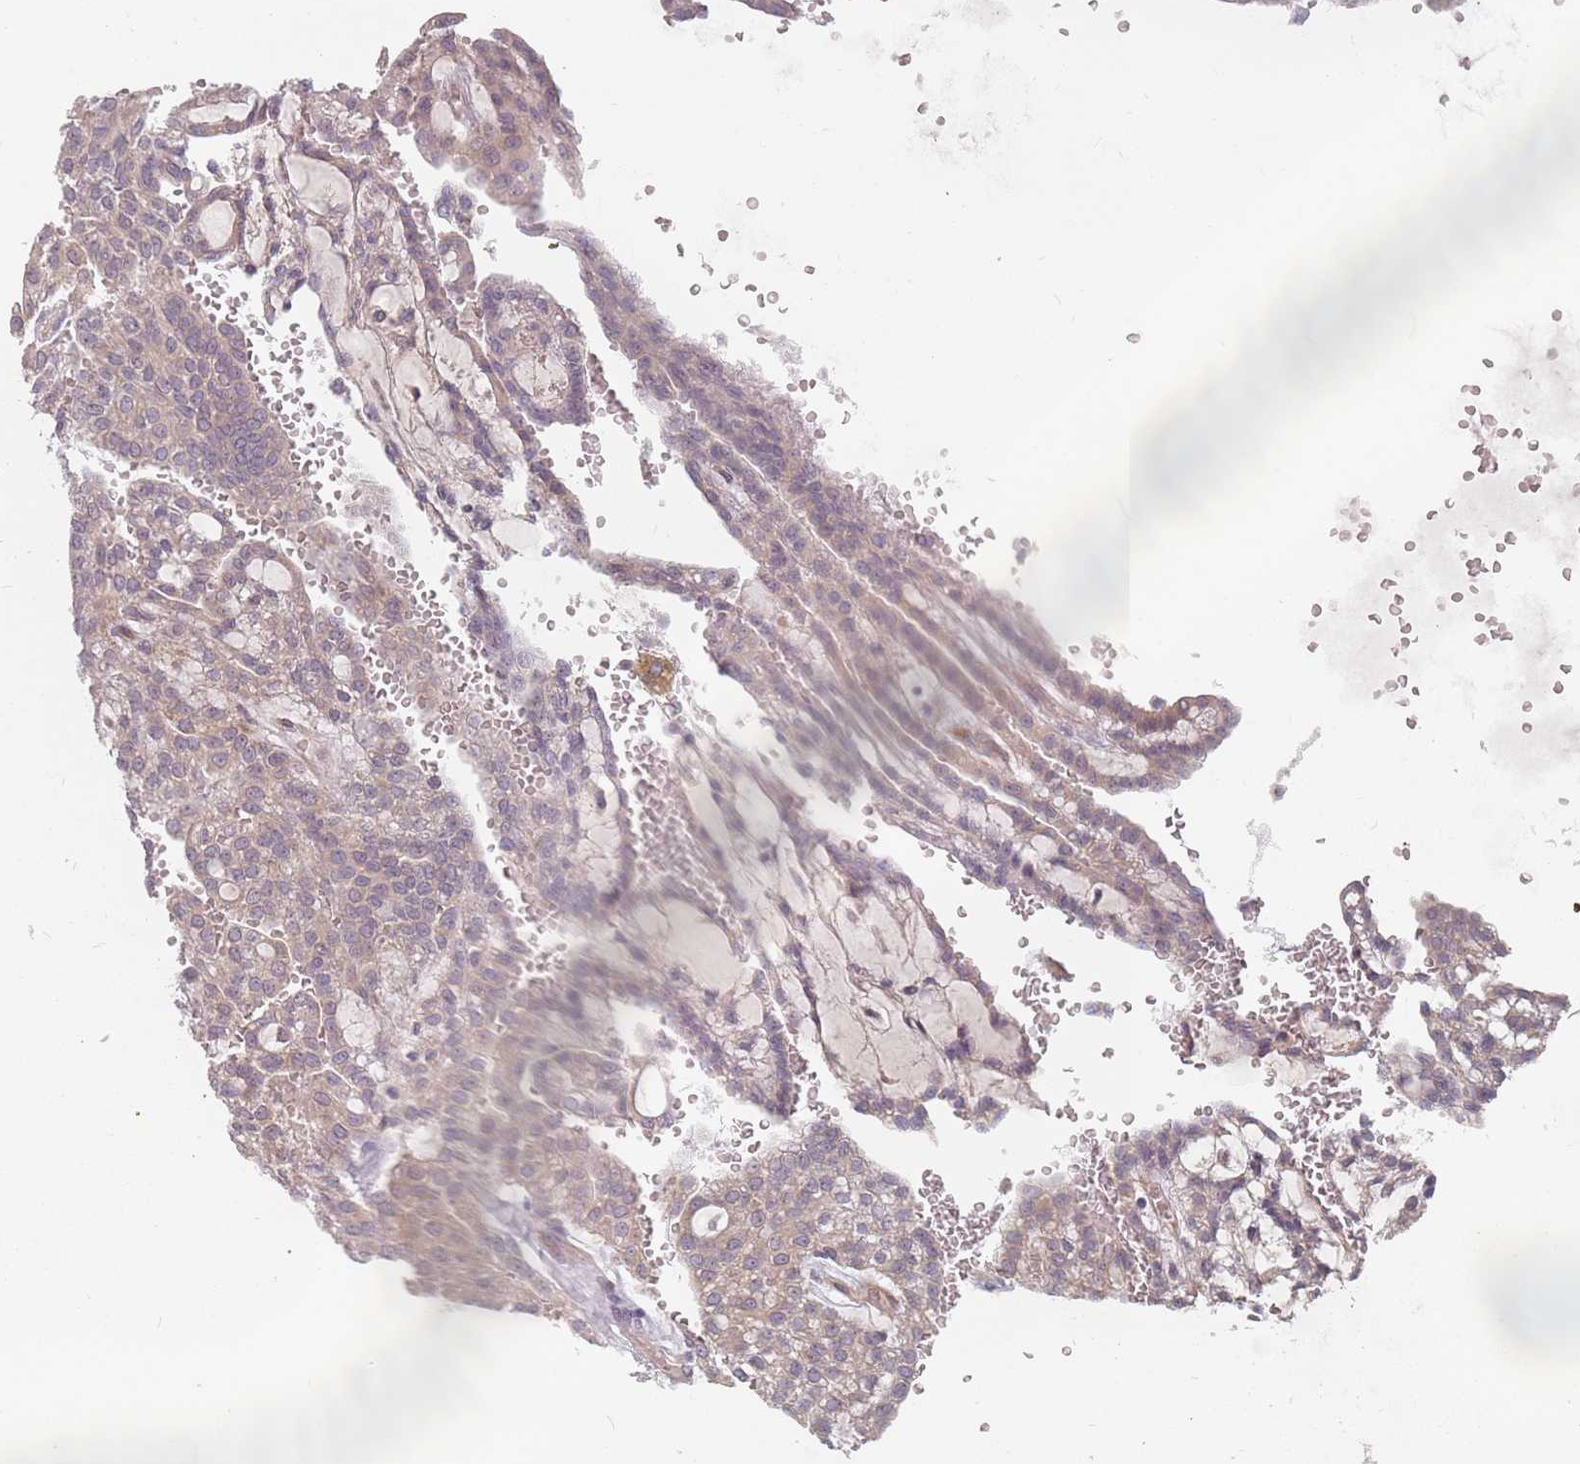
{"staining": {"intensity": "weak", "quantity": ">75%", "location": "cytoplasmic/membranous"}, "tissue": "renal cancer", "cell_type": "Tumor cells", "image_type": "cancer", "snomed": [{"axis": "morphology", "description": "Adenocarcinoma, NOS"}, {"axis": "topography", "description": "Kidney"}], "caption": "Protein staining of renal adenocarcinoma tissue shows weak cytoplasmic/membranous expression in about >75% of tumor cells.", "gene": "ADAL", "patient": {"sex": "male", "age": 63}}